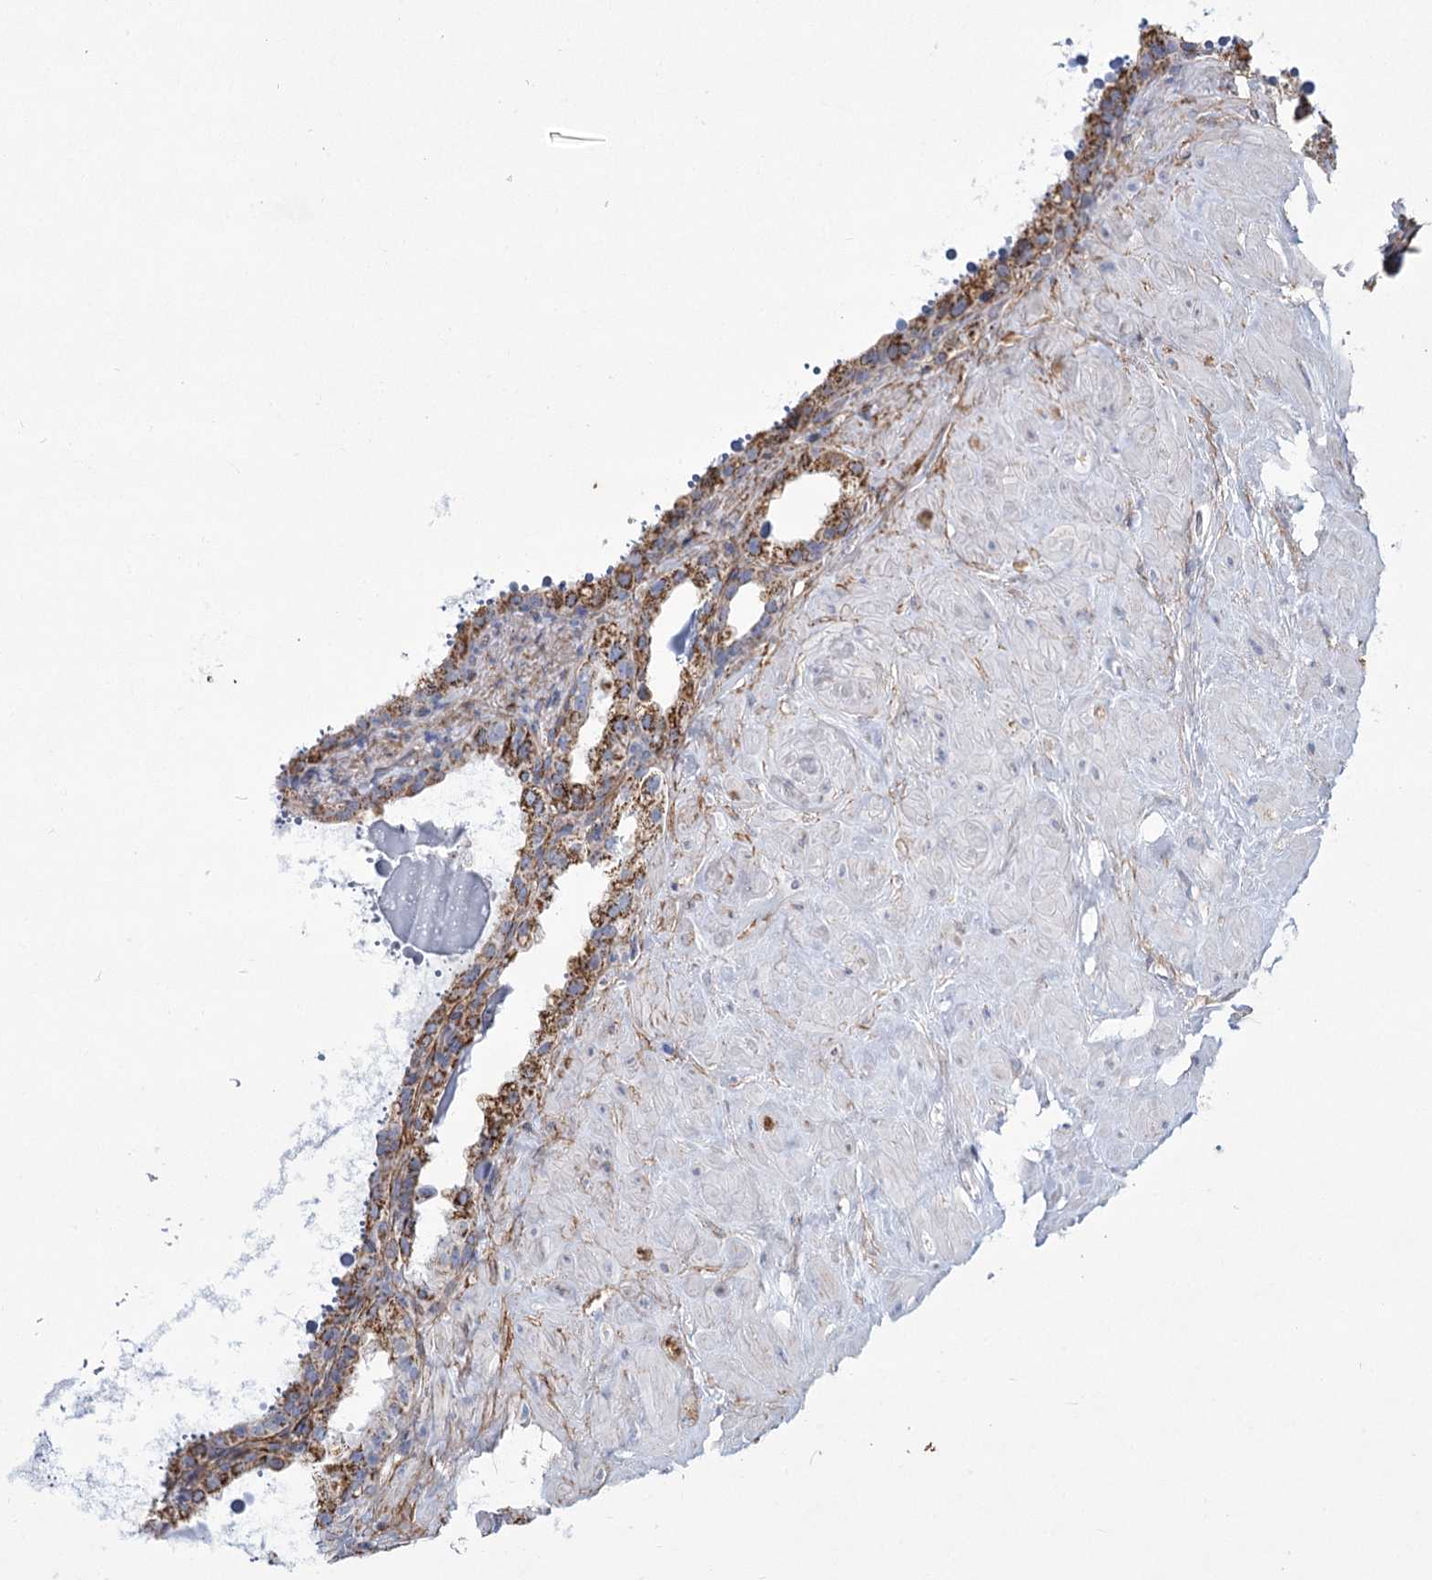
{"staining": {"intensity": "moderate", "quantity": ">75%", "location": "cytoplasmic/membranous"}, "tissue": "seminal vesicle", "cell_type": "Glandular cells", "image_type": "normal", "snomed": [{"axis": "morphology", "description": "Normal tissue, NOS"}, {"axis": "topography", "description": "Seminal veicle"}], "caption": "Protein positivity by IHC shows moderate cytoplasmic/membranous staining in approximately >75% of glandular cells in unremarkable seminal vesicle.", "gene": "SNX7", "patient": {"sex": "male", "age": 68}}